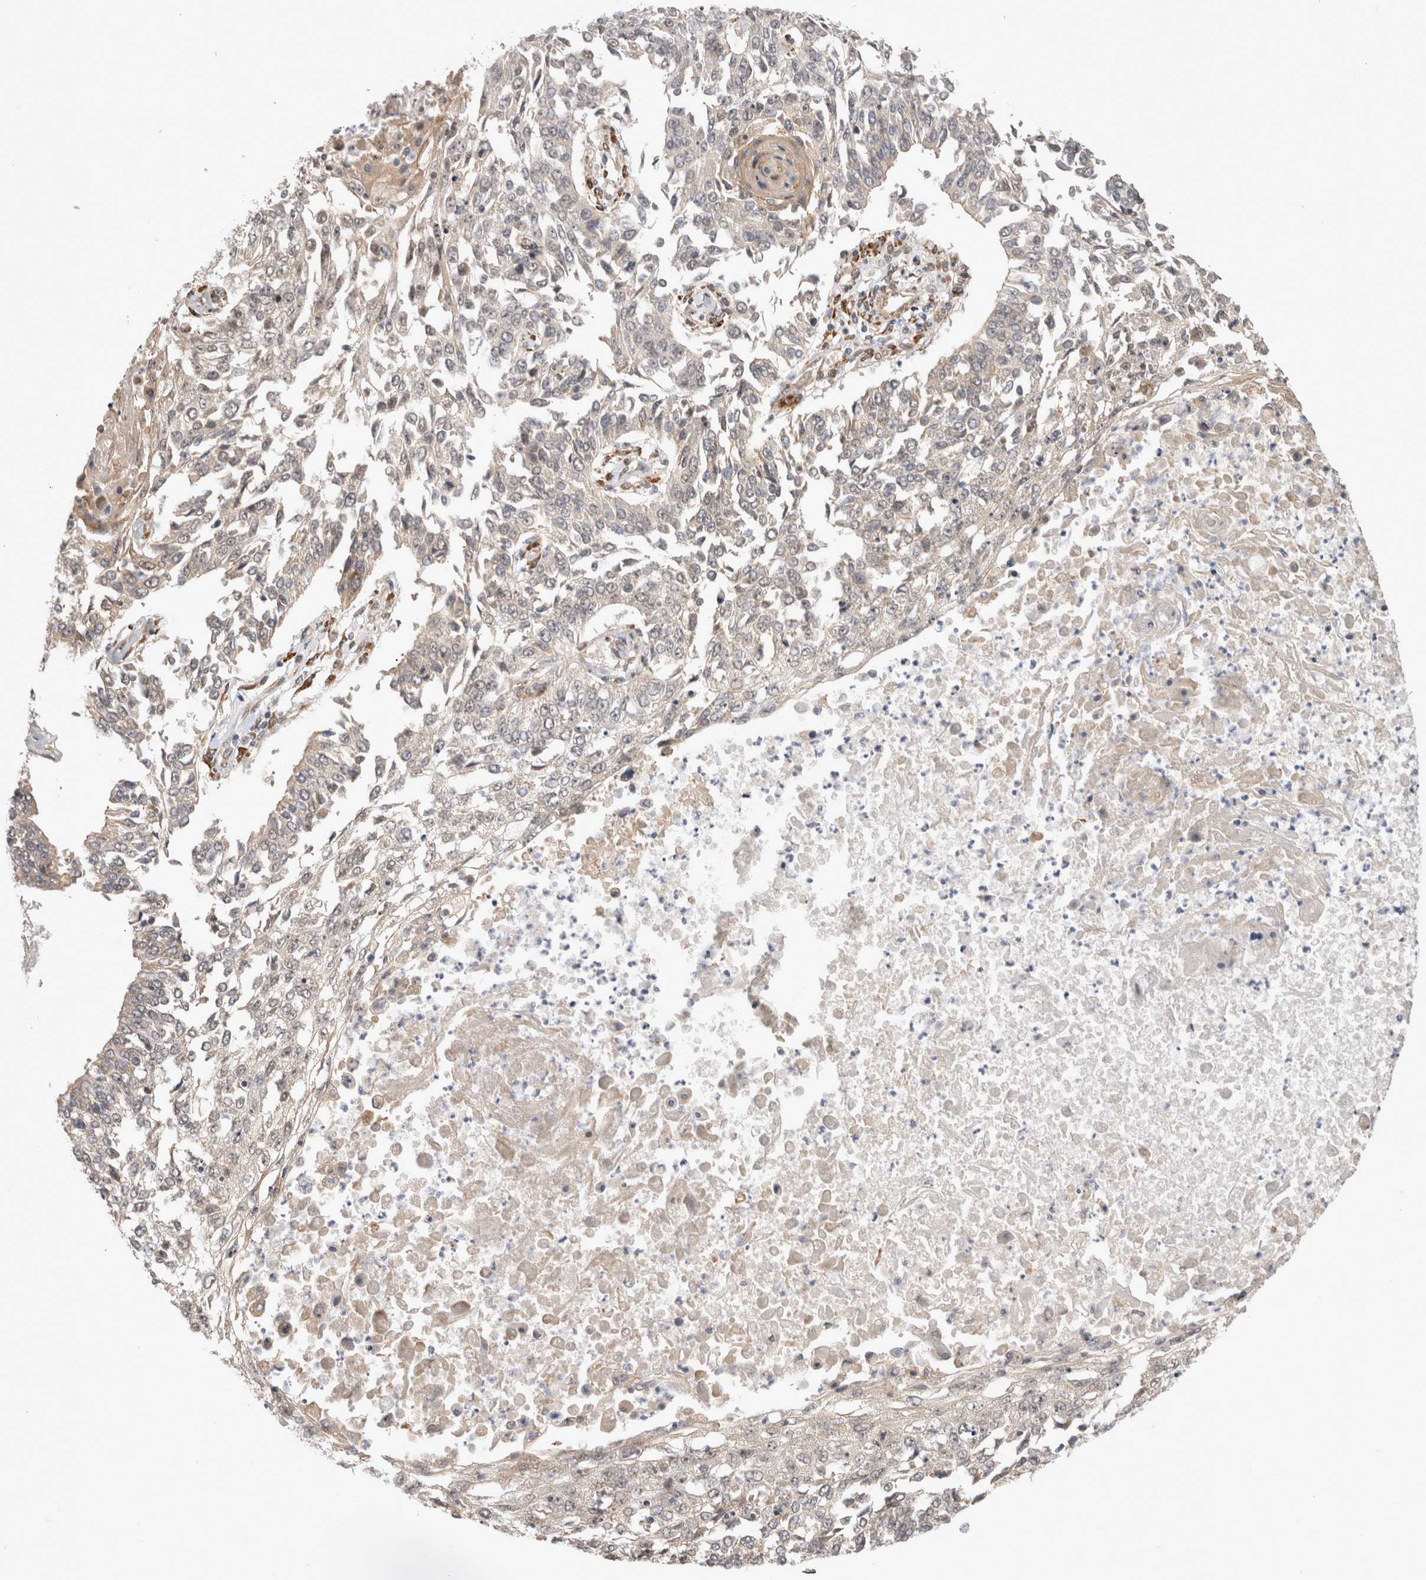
{"staining": {"intensity": "weak", "quantity": "<25%", "location": "cytoplasmic/membranous"}, "tissue": "lung cancer", "cell_type": "Tumor cells", "image_type": "cancer", "snomed": [{"axis": "morphology", "description": "Normal tissue, NOS"}, {"axis": "morphology", "description": "Squamous cell carcinoma, NOS"}, {"axis": "topography", "description": "Cartilage tissue"}, {"axis": "topography", "description": "Bronchus"}, {"axis": "topography", "description": "Lung"}, {"axis": "topography", "description": "Peripheral nerve tissue"}], "caption": "DAB (3,3'-diaminobenzidine) immunohistochemical staining of lung squamous cell carcinoma exhibits no significant expression in tumor cells.", "gene": "EXOSC4", "patient": {"sex": "female", "age": 49}}